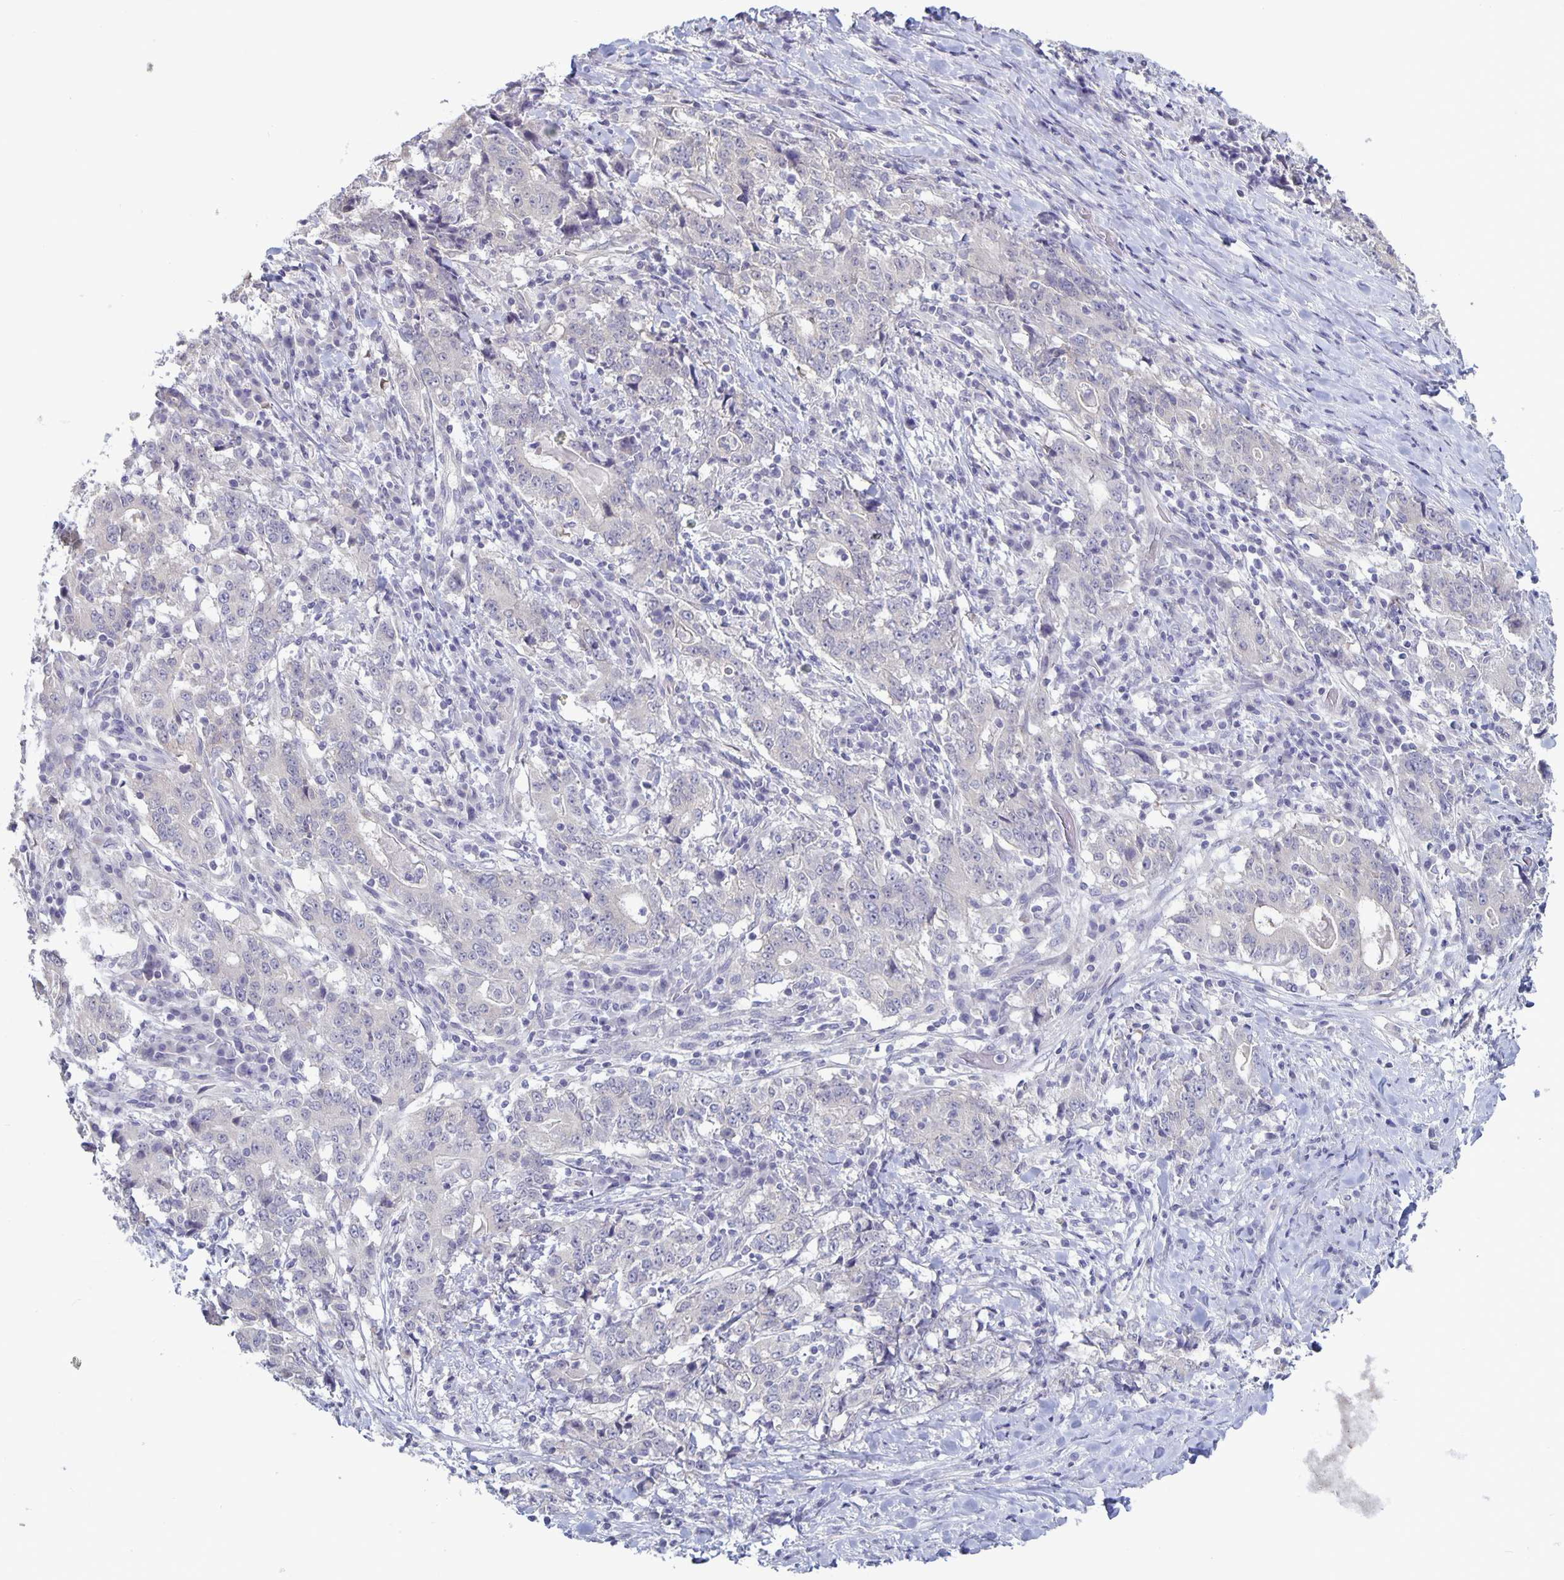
{"staining": {"intensity": "negative", "quantity": "none", "location": "none"}, "tissue": "stomach cancer", "cell_type": "Tumor cells", "image_type": "cancer", "snomed": [{"axis": "morphology", "description": "Normal tissue, NOS"}, {"axis": "morphology", "description": "Adenocarcinoma, NOS"}, {"axis": "topography", "description": "Stomach, upper"}, {"axis": "topography", "description": "Stomach"}], "caption": "This is a image of IHC staining of stomach cancer (adenocarcinoma), which shows no positivity in tumor cells. (Brightfield microscopy of DAB IHC at high magnification).", "gene": "PLCB3", "patient": {"sex": "male", "age": 59}}